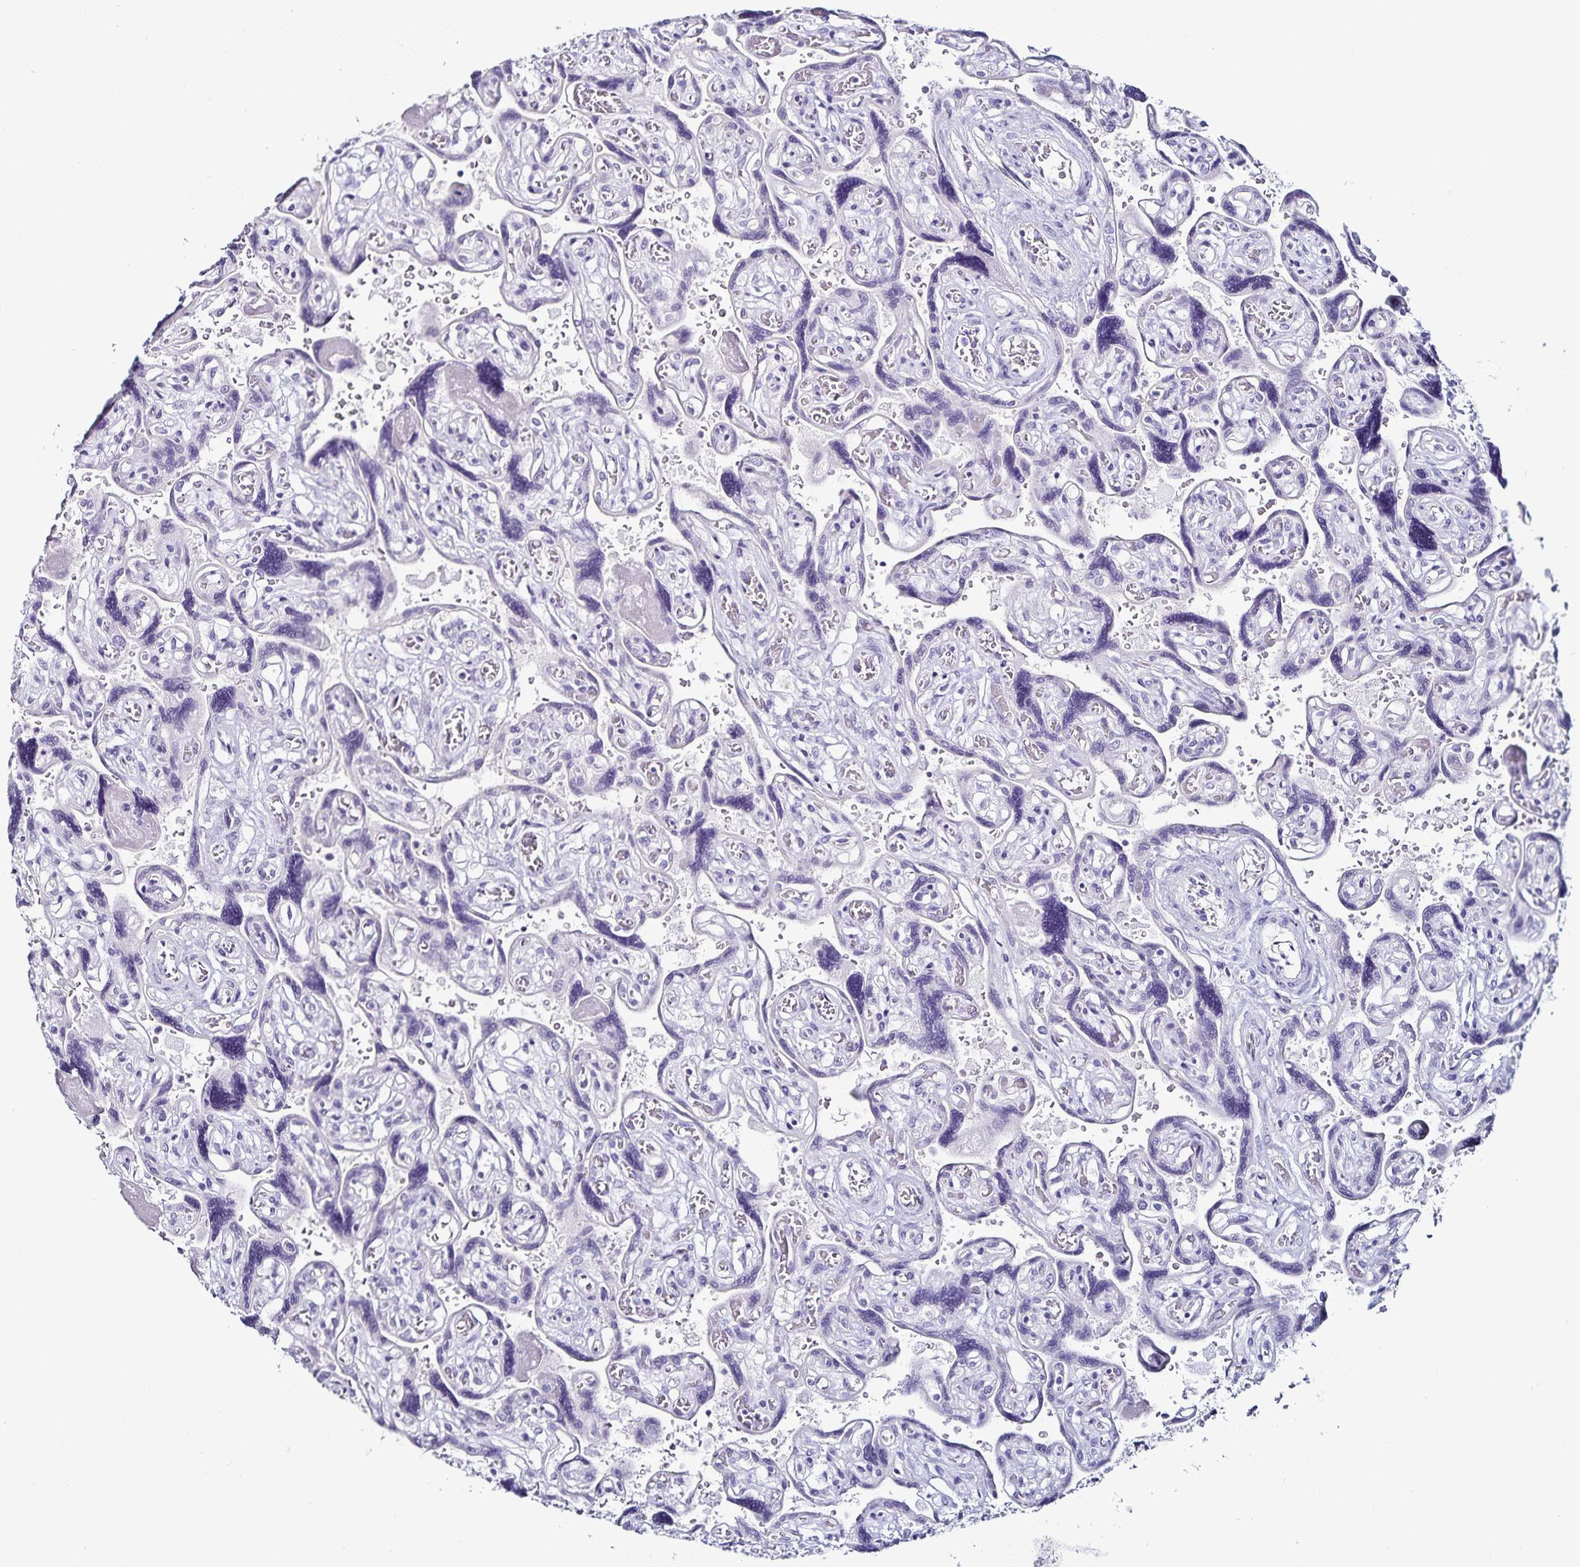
{"staining": {"intensity": "negative", "quantity": "none", "location": "none"}, "tissue": "placenta", "cell_type": "Decidual cells", "image_type": "normal", "snomed": [{"axis": "morphology", "description": "Normal tissue, NOS"}, {"axis": "topography", "description": "Placenta"}], "caption": "Image shows no protein staining in decidual cells of benign placenta. Brightfield microscopy of immunohistochemistry stained with DAB (brown) and hematoxylin (blue), captured at high magnification.", "gene": "TSPAN7", "patient": {"sex": "female", "age": 32}}